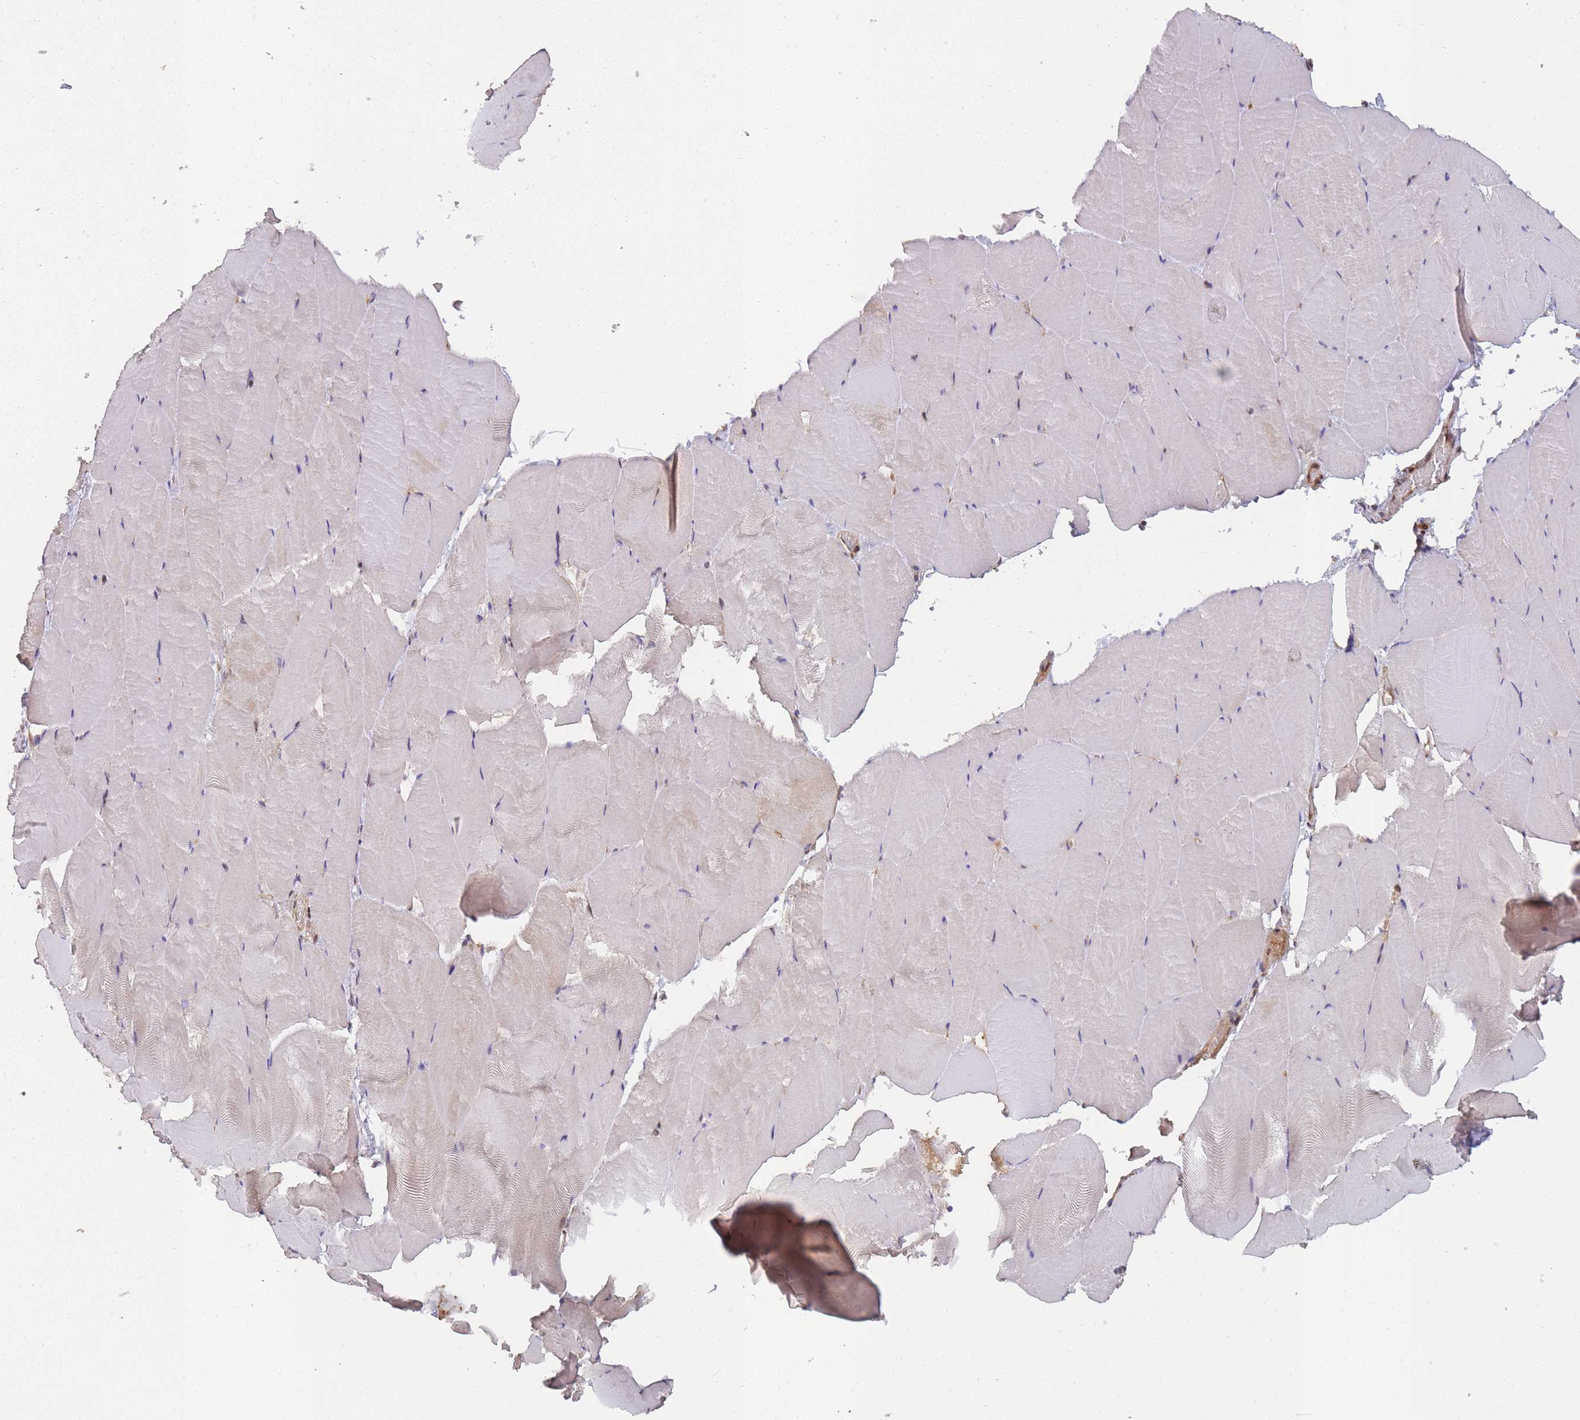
{"staining": {"intensity": "weak", "quantity": "<25%", "location": "nuclear"}, "tissue": "skeletal muscle", "cell_type": "Myocytes", "image_type": "normal", "snomed": [{"axis": "morphology", "description": "Normal tissue, NOS"}, {"axis": "topography", "description": "Skeletal muscle"}], "caption": "The micrograph exhibits no staining of myocytes in benign skeletal muscle.", "gene": "PPP6R3", "patient": {"sex": "female", "age": 64}}